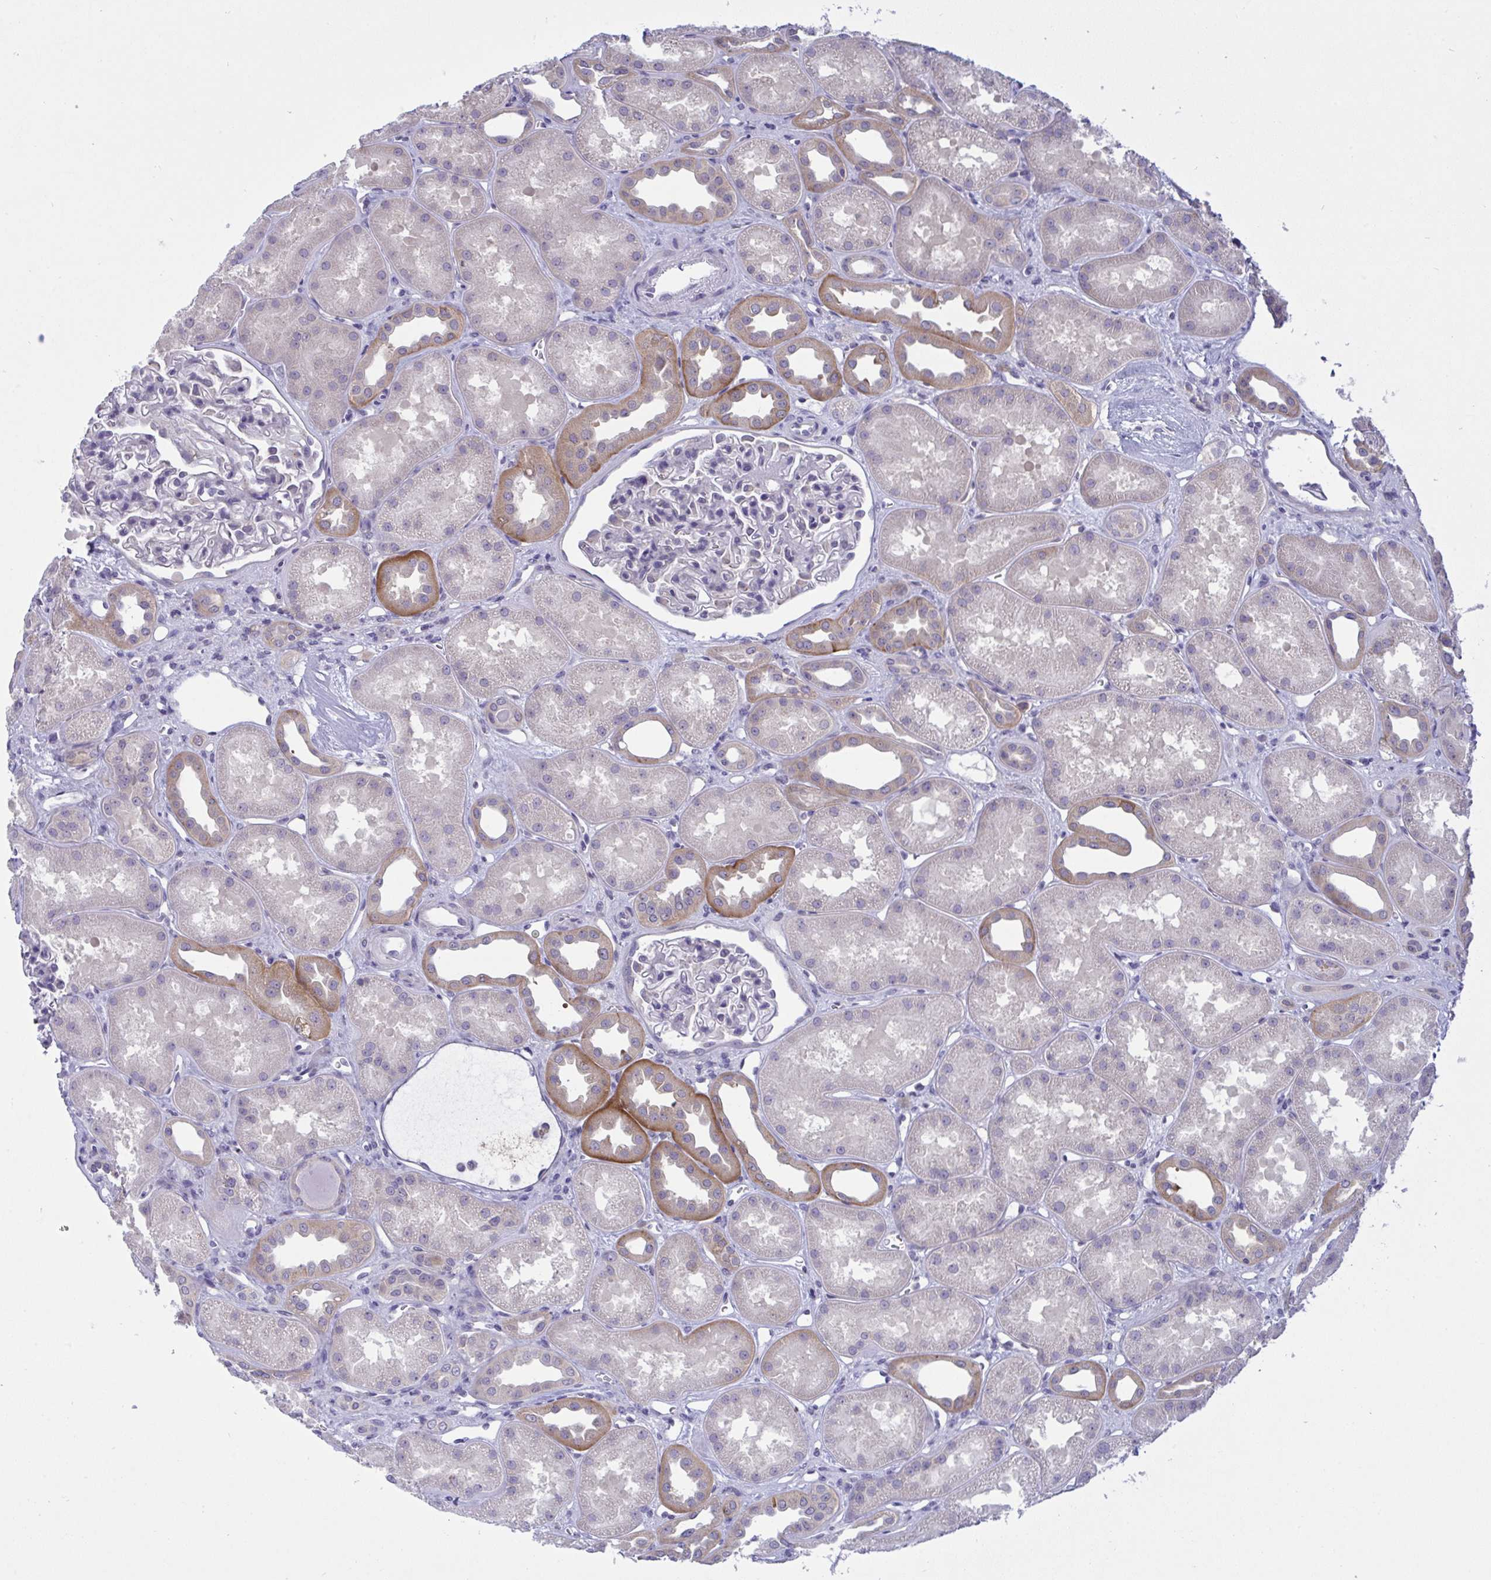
{"staining": {"intensity": "negative", "quantity": "none", "location": "none"}, "tissue": "kidney", "cell_type": "Cells in glomeruli", "image_type": "normal", "snomed": [{"axis": "morphology", "description": "Normal tissue, NOS"}, {"axis": "topography", "description": "Kidney"}], "caption": "The photomicrograph reveals no staining of cells in glomeruli in benign kidney.", "gene": "TMEM41A", "patient": {"sex": "male", "age": 61}}